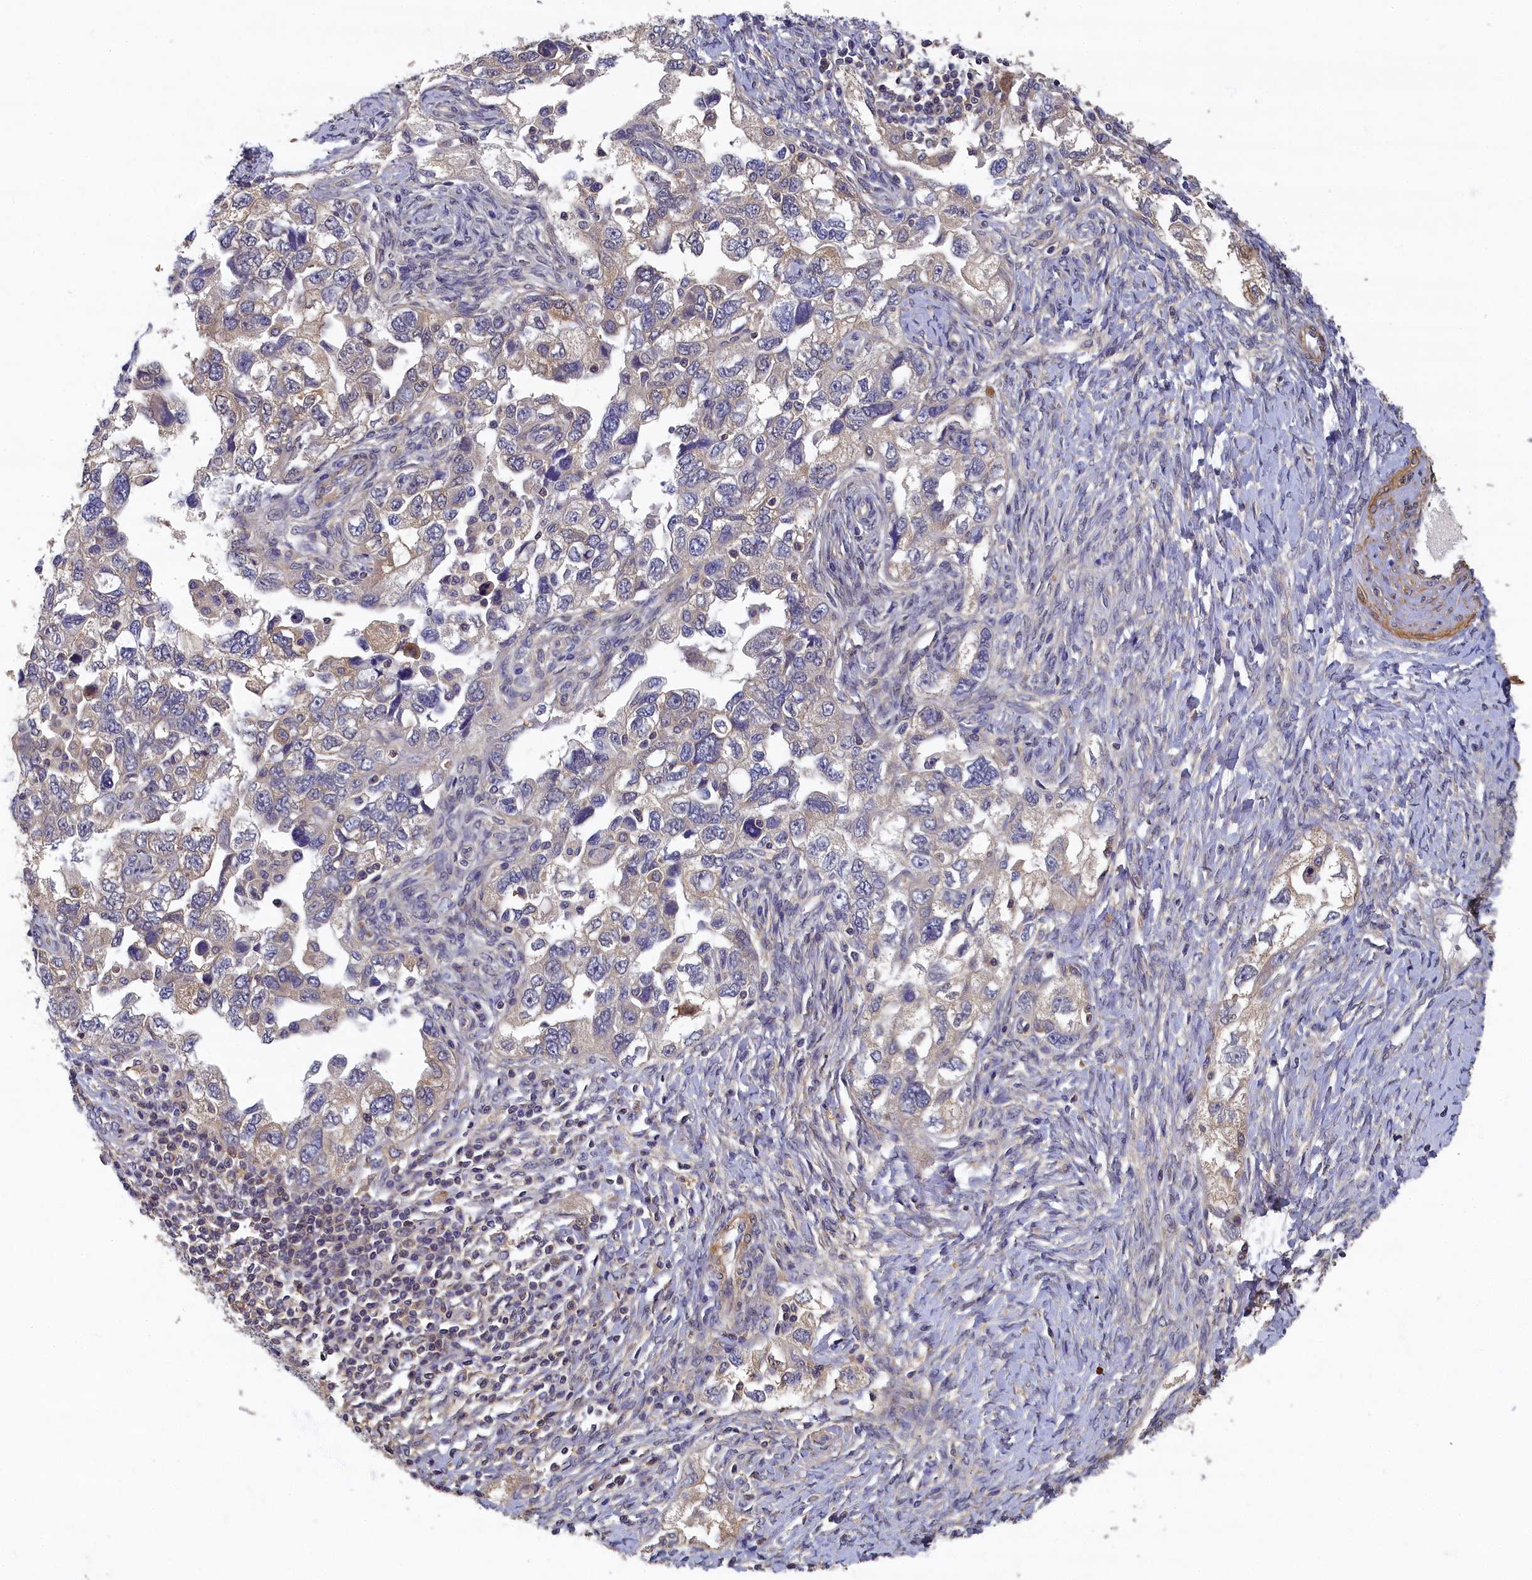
{"staining": {"intensity": "negative", "quantity": "none", "location": "none"}, "tissue": "ovarian cancer", "cell_type": "Tumor cells", "image_type": "cancer", "snomed": [{"axis": "morphology", "description": "Carcinoma, NOS"}, {"axis": "morphology", "description": "Cystadenocarcinoma, serous, NOS"}, {"axis": "topography", "description": "Ovary"}], "caption": "This is an IHC image of ovarian cancer (serous cystadenocarcinoma). There is no positivity in tumor cells.", "gene": "TBCB", "patient": {"sex": "female", "age": 69}}